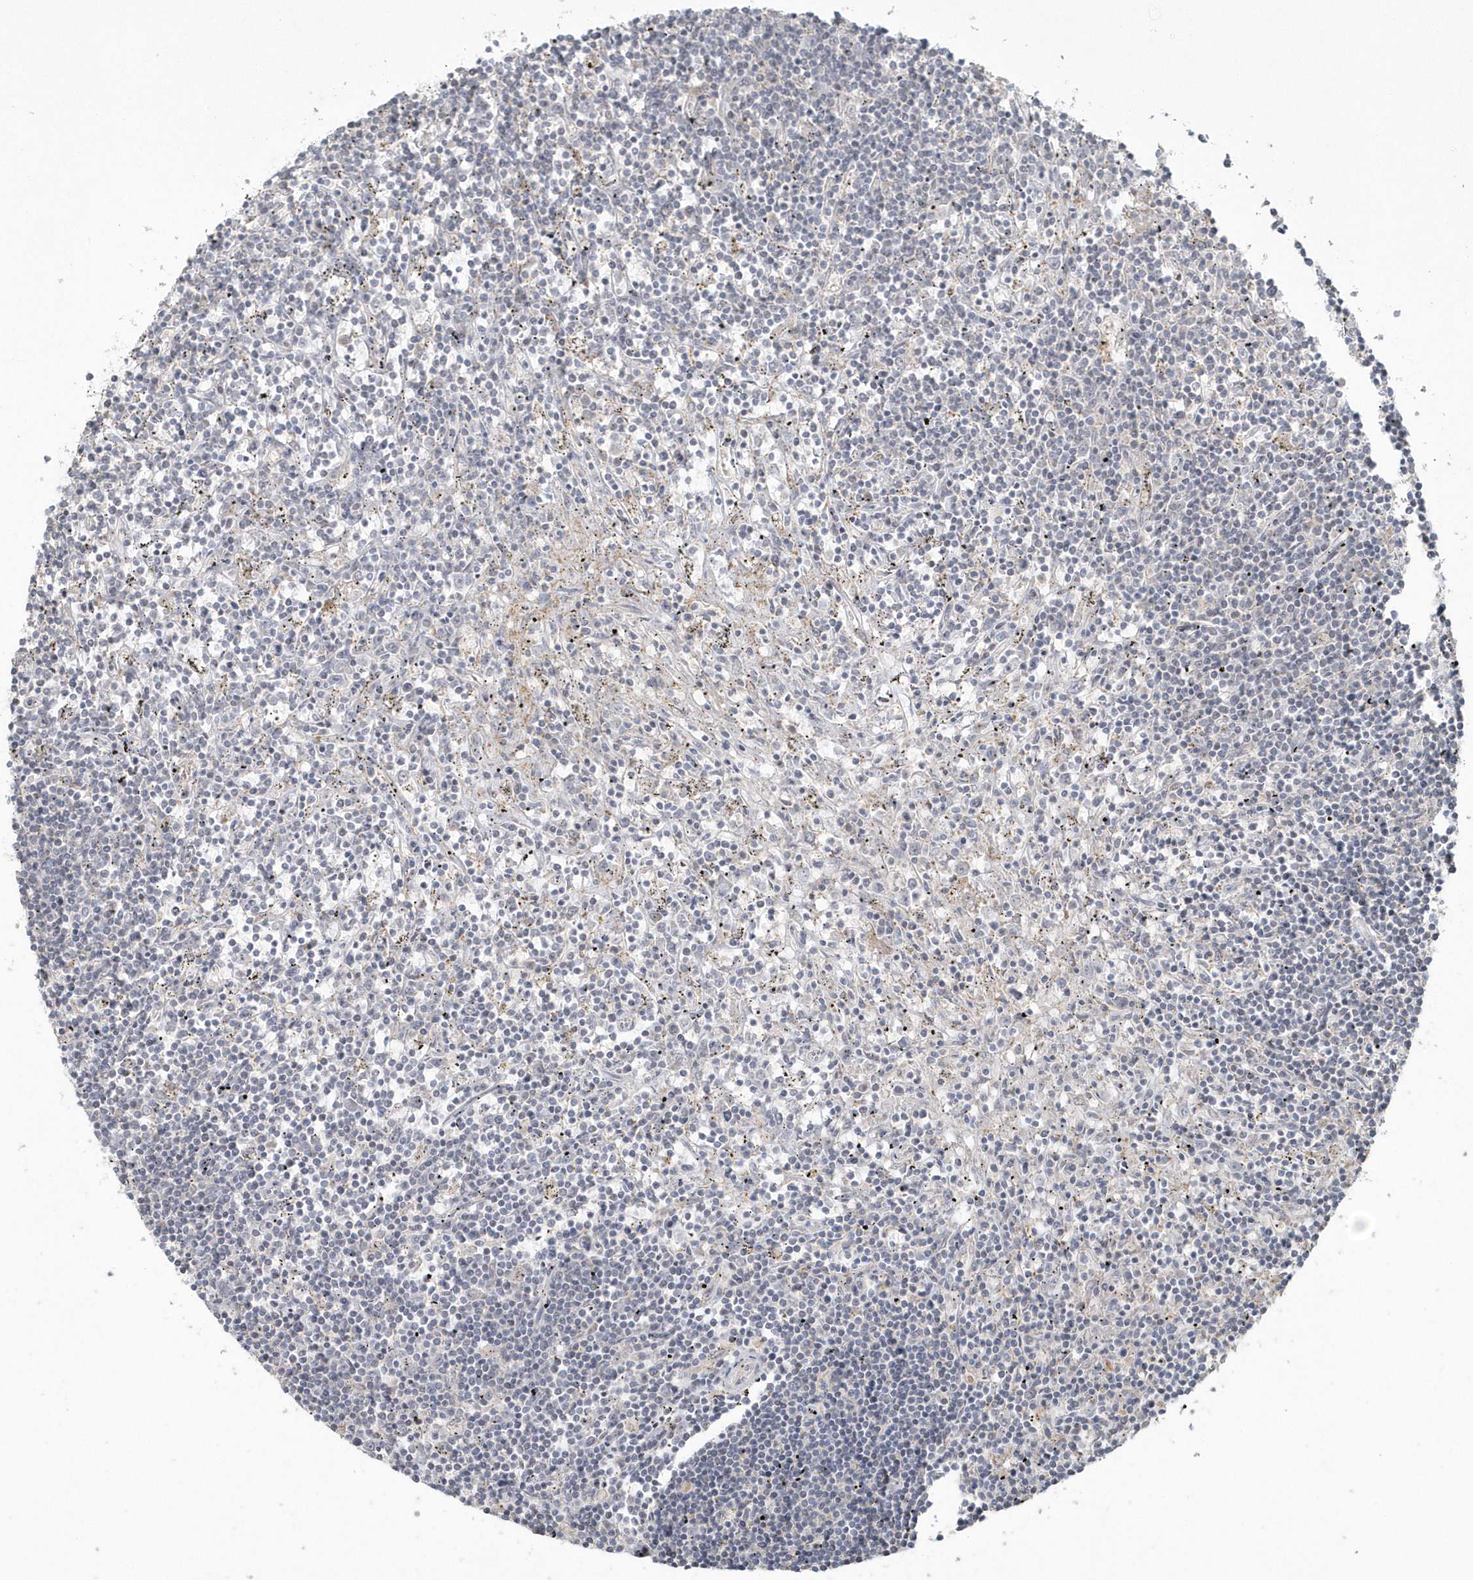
{"staining": {"intensity": "negative", "quantity": "none", "location": "none"}, "tissue": "lymphoma", "cell_type": "Tumor cells", "image_type": "cancer", "snomed": [{"axis": "morphology", "description": "Malignant lymphoma, non-Hodgkin's type, Low grade"}, {"axis": "topography", "description": "Spleen"}], "caption": "Image shows no significant protein positivity in tumor cells of malignant lymphoma, non-Hodgkin's type (low-grade). Nuclei are stained in blue.", "gene": "BLTP3A", "patient": {"sex": "male", "age": 76}}